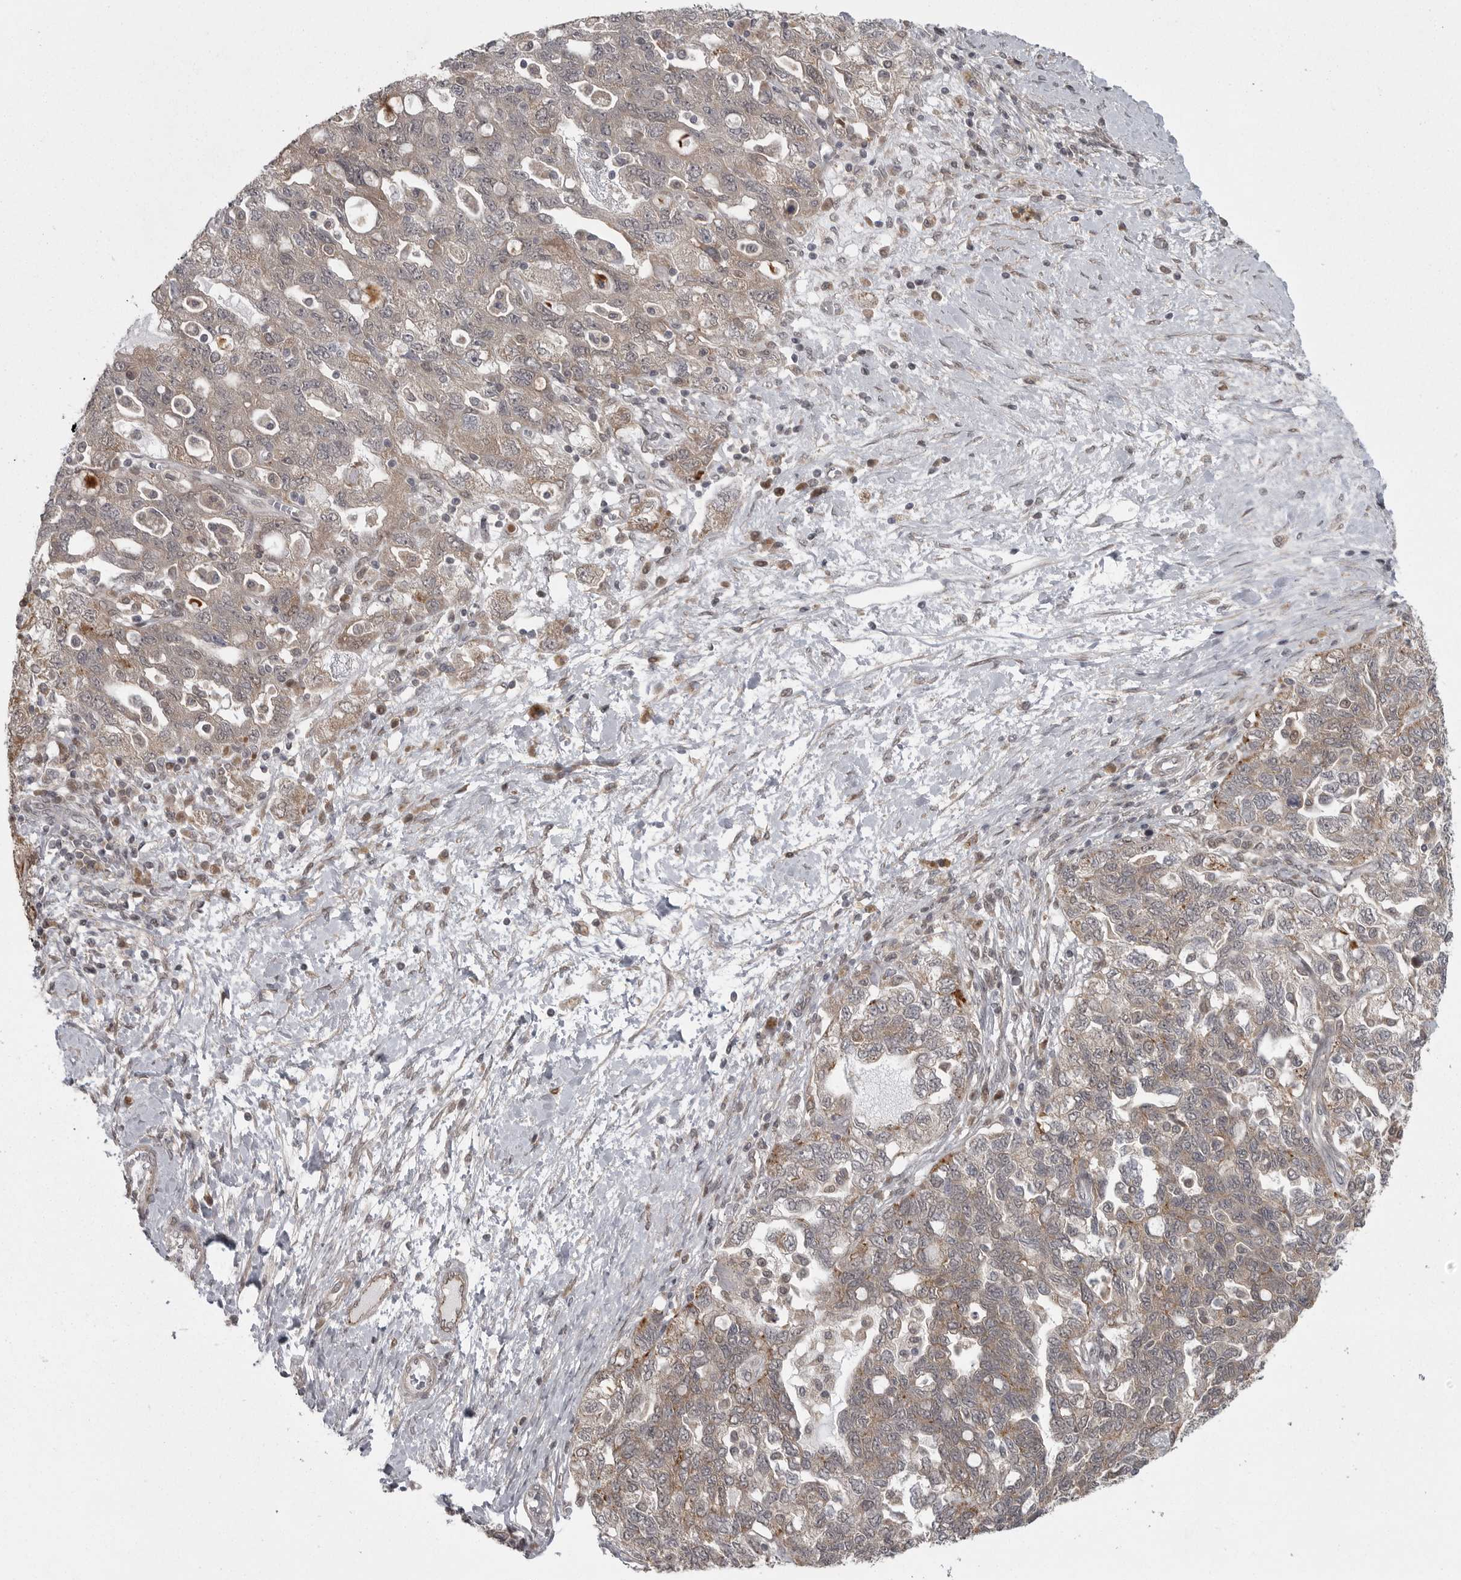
{"staining": {"intensity": "weak", "quantity": "25%-75%", "location": "cytoplasmic/membranous"}, "tissue": "ovarian cancer", "cell_type": "Tumor cells", "image_type": "cancer", "snomed": [{"axis": "morphology", "description": "Carcinoma, NOS"}, {"axis": "morphology", "description": "Cystadenocarcinoma, serous, NOS"}, {"axis": "topography", "description": "Ovary"}], "caption": "A low amount of weak cytoplasmic/membranous staining is identified in approximately 25%-75% of tumor cells in ovarian cancer (carcinoma) tissue.", "gene": "PPP1R9A", "patient": {"sex": "female", "age": 69}}